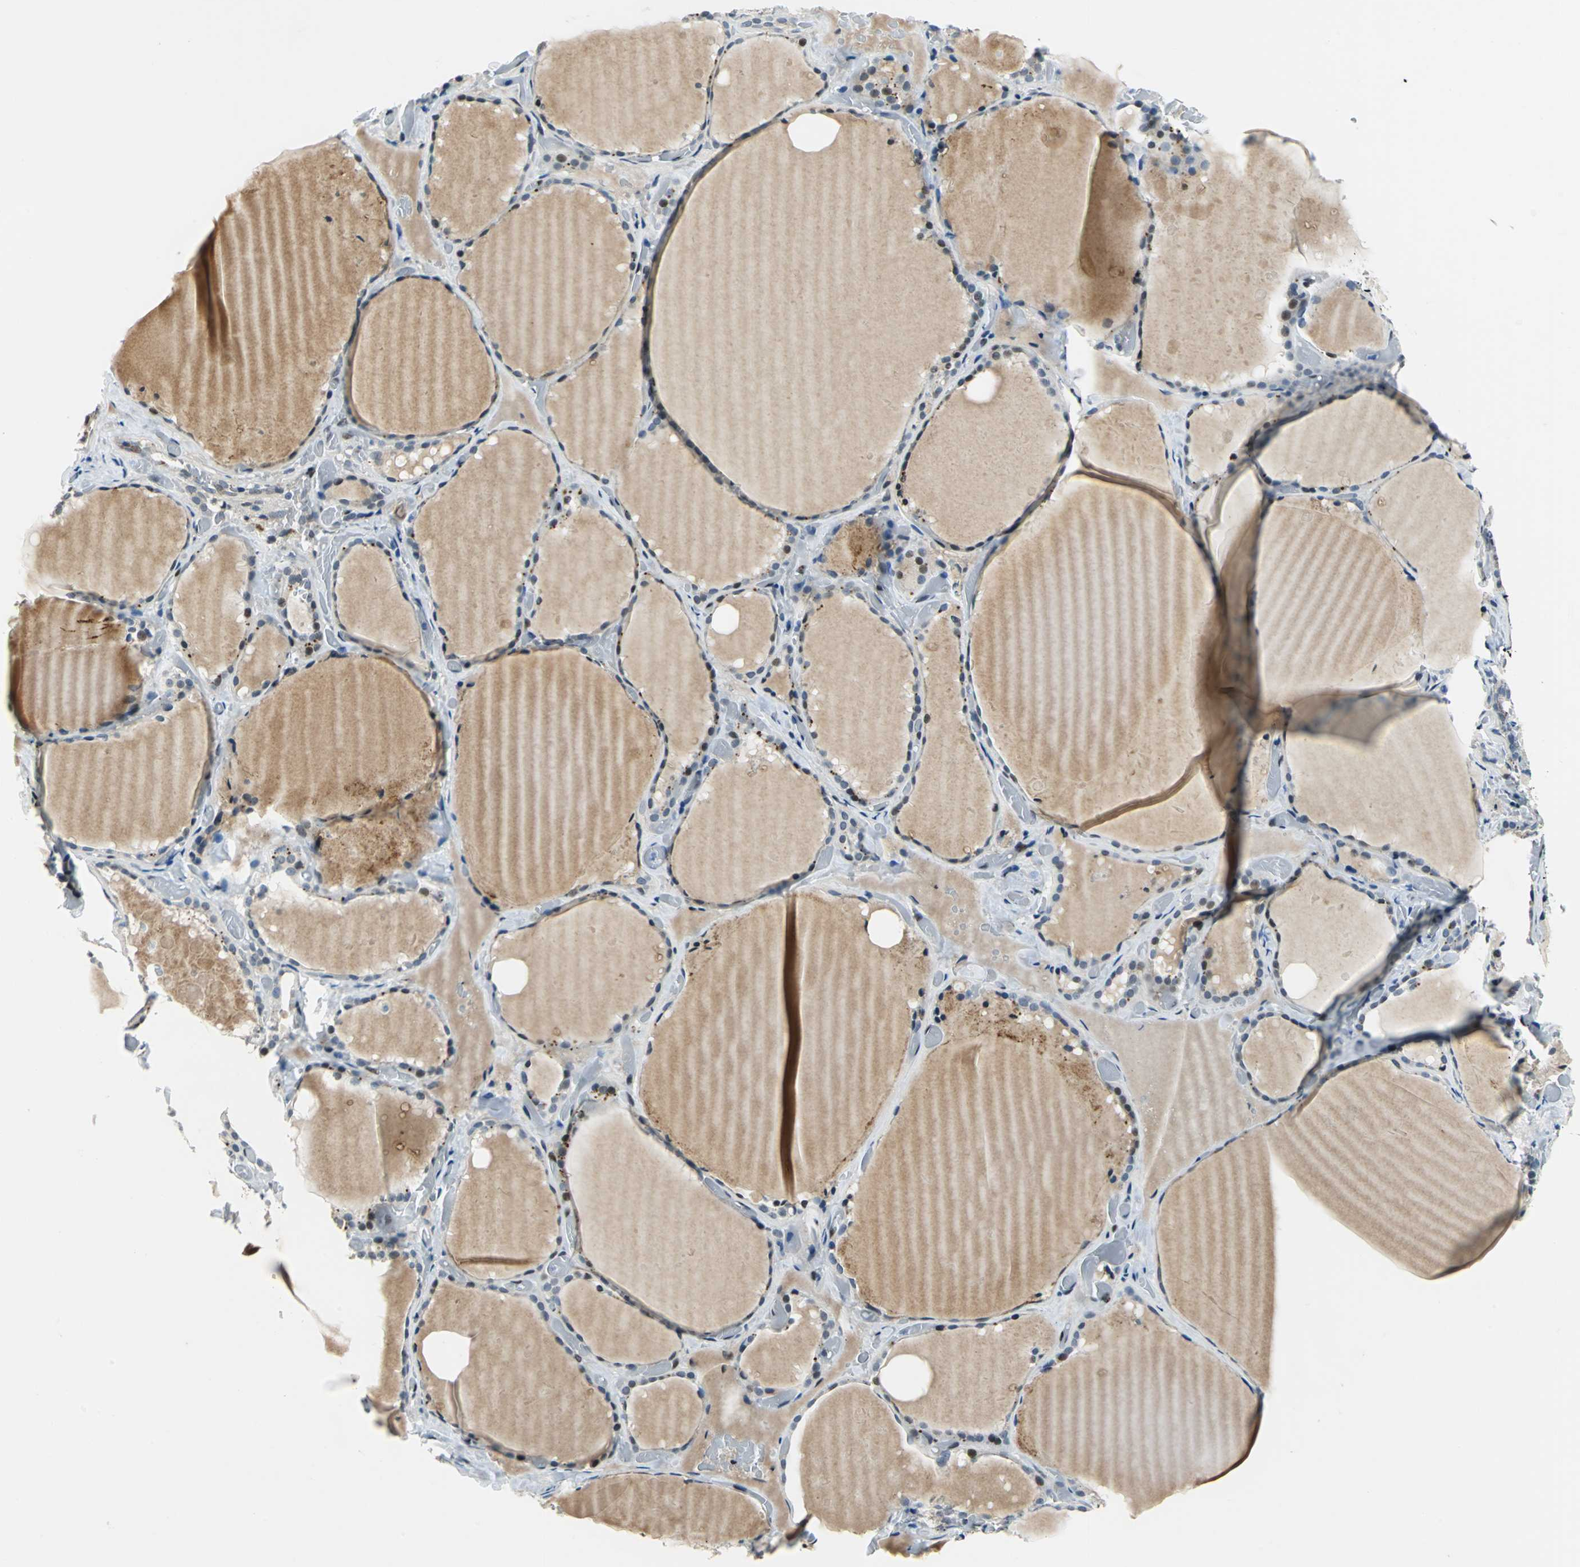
{"staining": {"intensity": "weak", "quantity": "25%-75%", "location": "cytoplasmic/membranous,nuclear"}, "tissue": "thyroid gland", "cell_type": "Glandular cells", "image_type": "normal", "snomed": [{"axis": "morphology", "description": "Normal tissue, NOS"}, {"axis": "topography", "description": "Thyroid gland"}], "caption": "Protein staining shows weak cytoplasmic/membranous,nuclear positivity in about 25%-75% of glandular cells in unremarkable thyroid gland.", "gene": "HCFC2", "patient": {"sex": "female", "age": 22}}